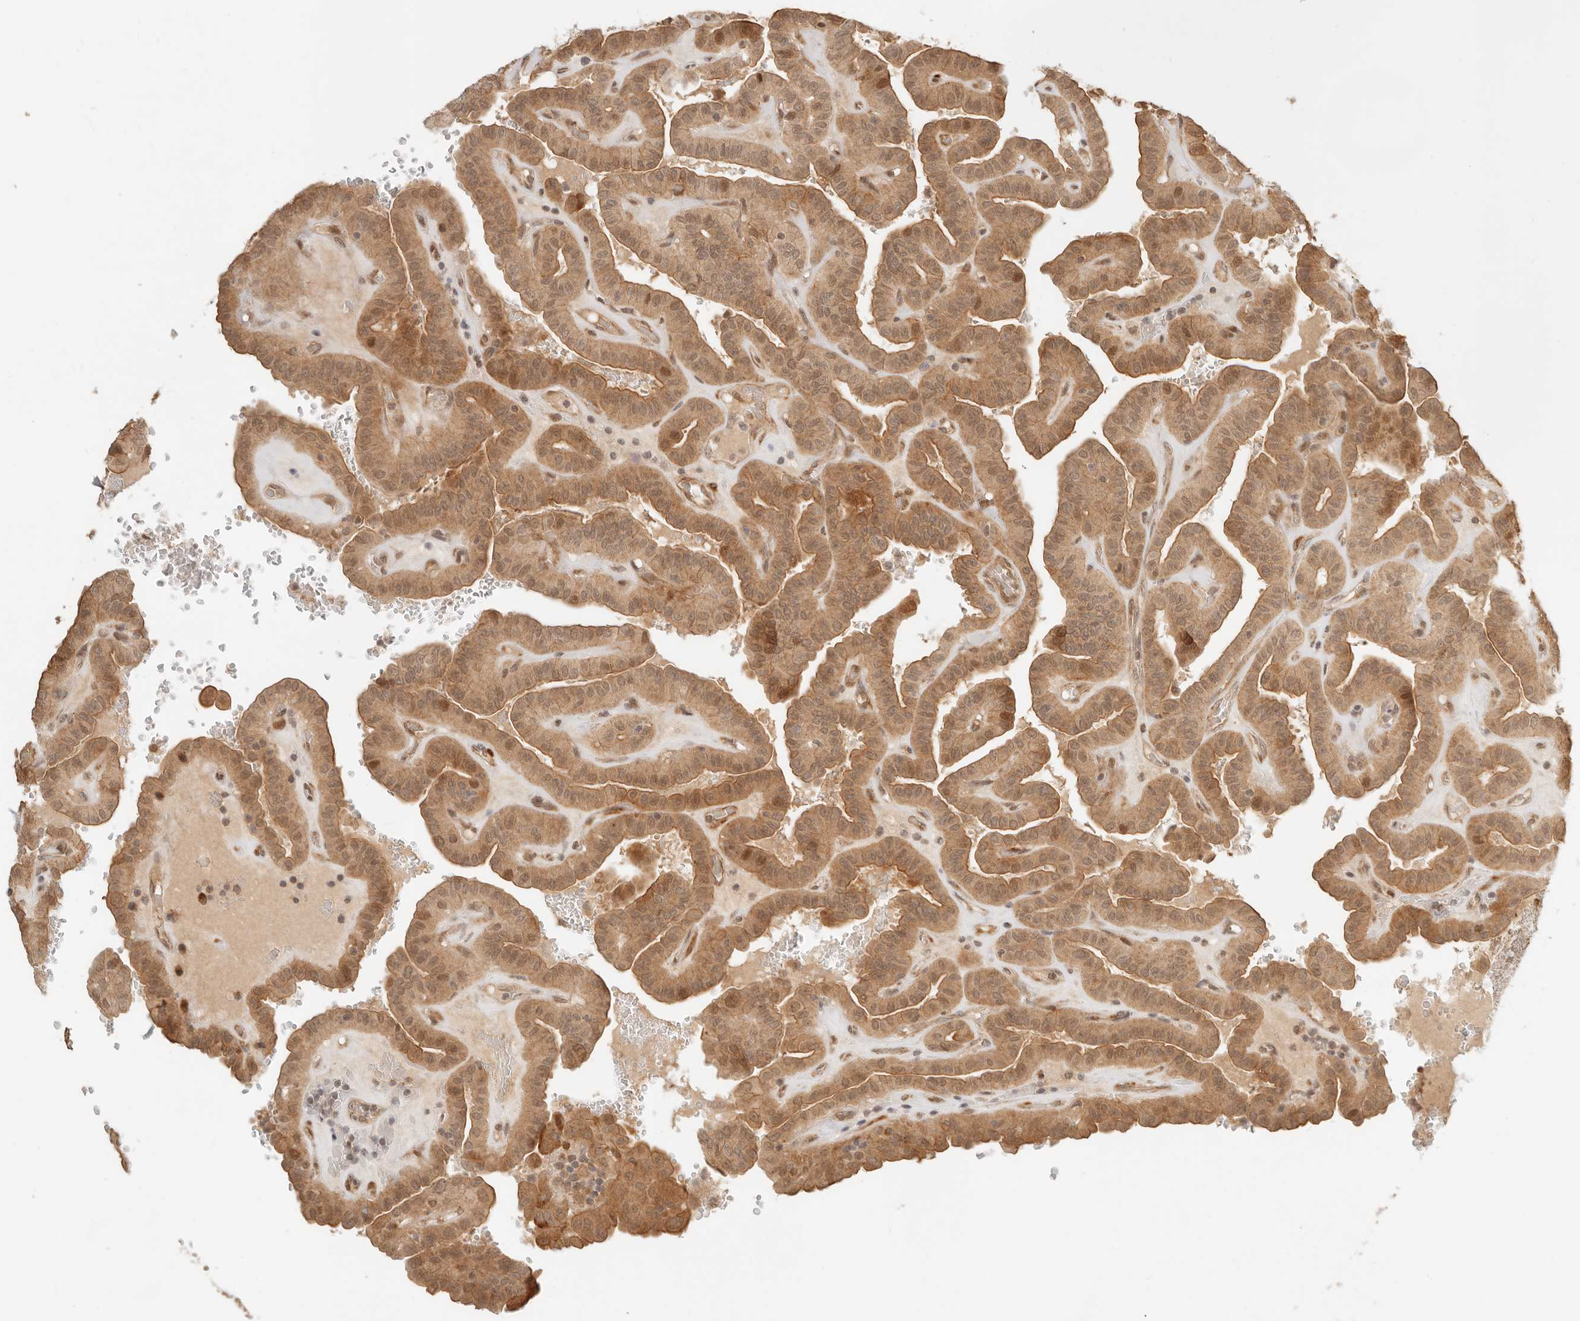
{"staining": {"intensity": "moderate", "quantity": ">75%", "location": "cytoplasmic/membranous,nuclear"}, "tissue": "thyroid cancer", "cell_type": "Tumor cells", "image_type": "cancer", "snomed": [{"axis": "morphology", "description": "Papillary adenocarcinoma, NOS"}, {"axis": "topography", "description": "Thyroid gland"}], "caption": "Brown immunohistochemical staining in human thyroid cancer shows moderate cytoplasmic/membranous and nuclear expression in about >75% of tumor cells. The protein is stained brown, and the nuclei are stained in blue (DAB (3,3'-diaminobenzidine) IHC with brightfield microscopy, high magnification).", "gene": "BAALC", "patient": {"sex": "male", "age": 77}}